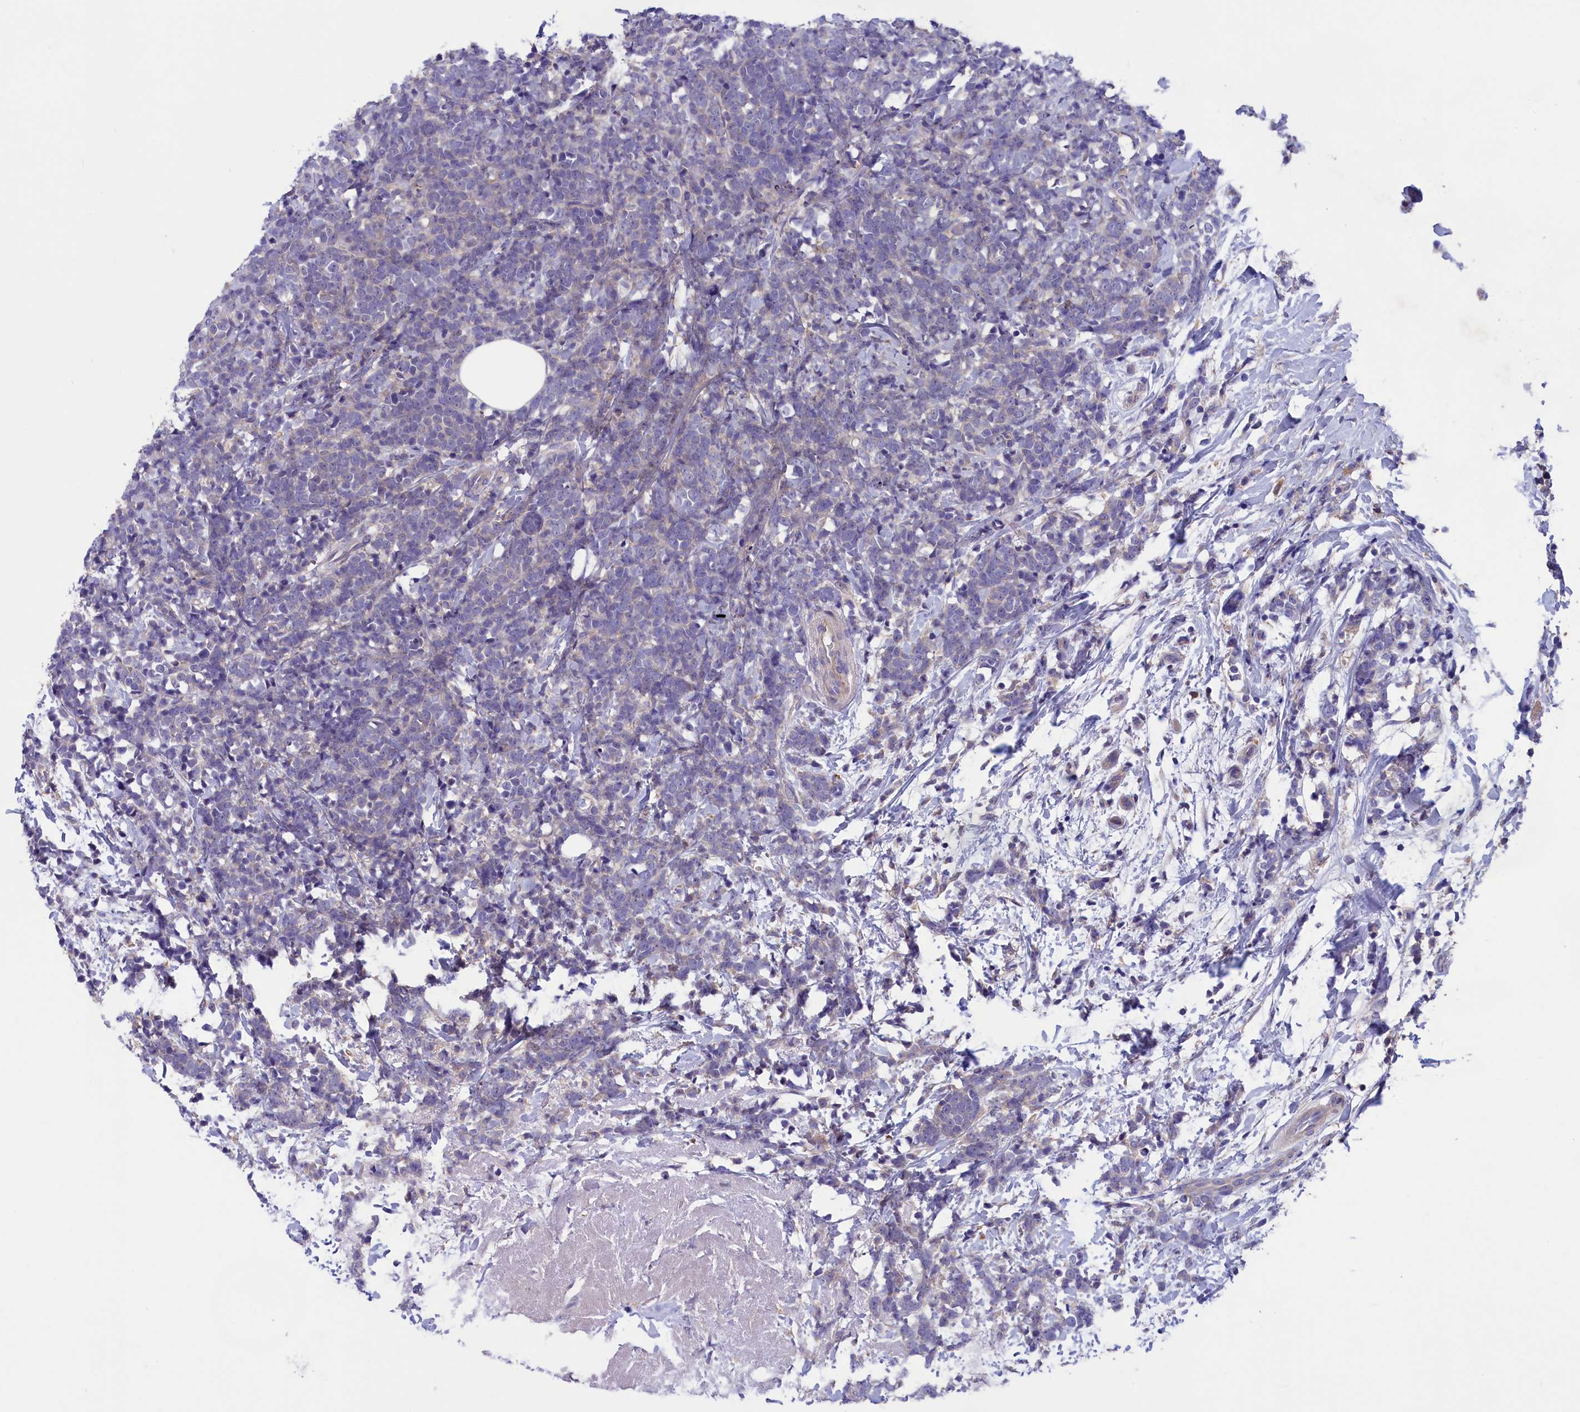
{"staining": {"intensity": "weak", "quantity": "<25%", "location": "cytoplasmic/membranous"}, "tissue": "breast cancer", "cell_type": "Tumor cells", "image_type": "cancer", "snomed": [{"axis": "morphology", "description": "Lobular carcinoma"}, {"axis": "topography", "description": "Breast"}], "caption": "DAB immunohistochemical staining of human breast cancer demonstrates no significant expression in tumor cells.", "gene": "AMDHD2", "patient": {"sex": "female", "age": 58}}